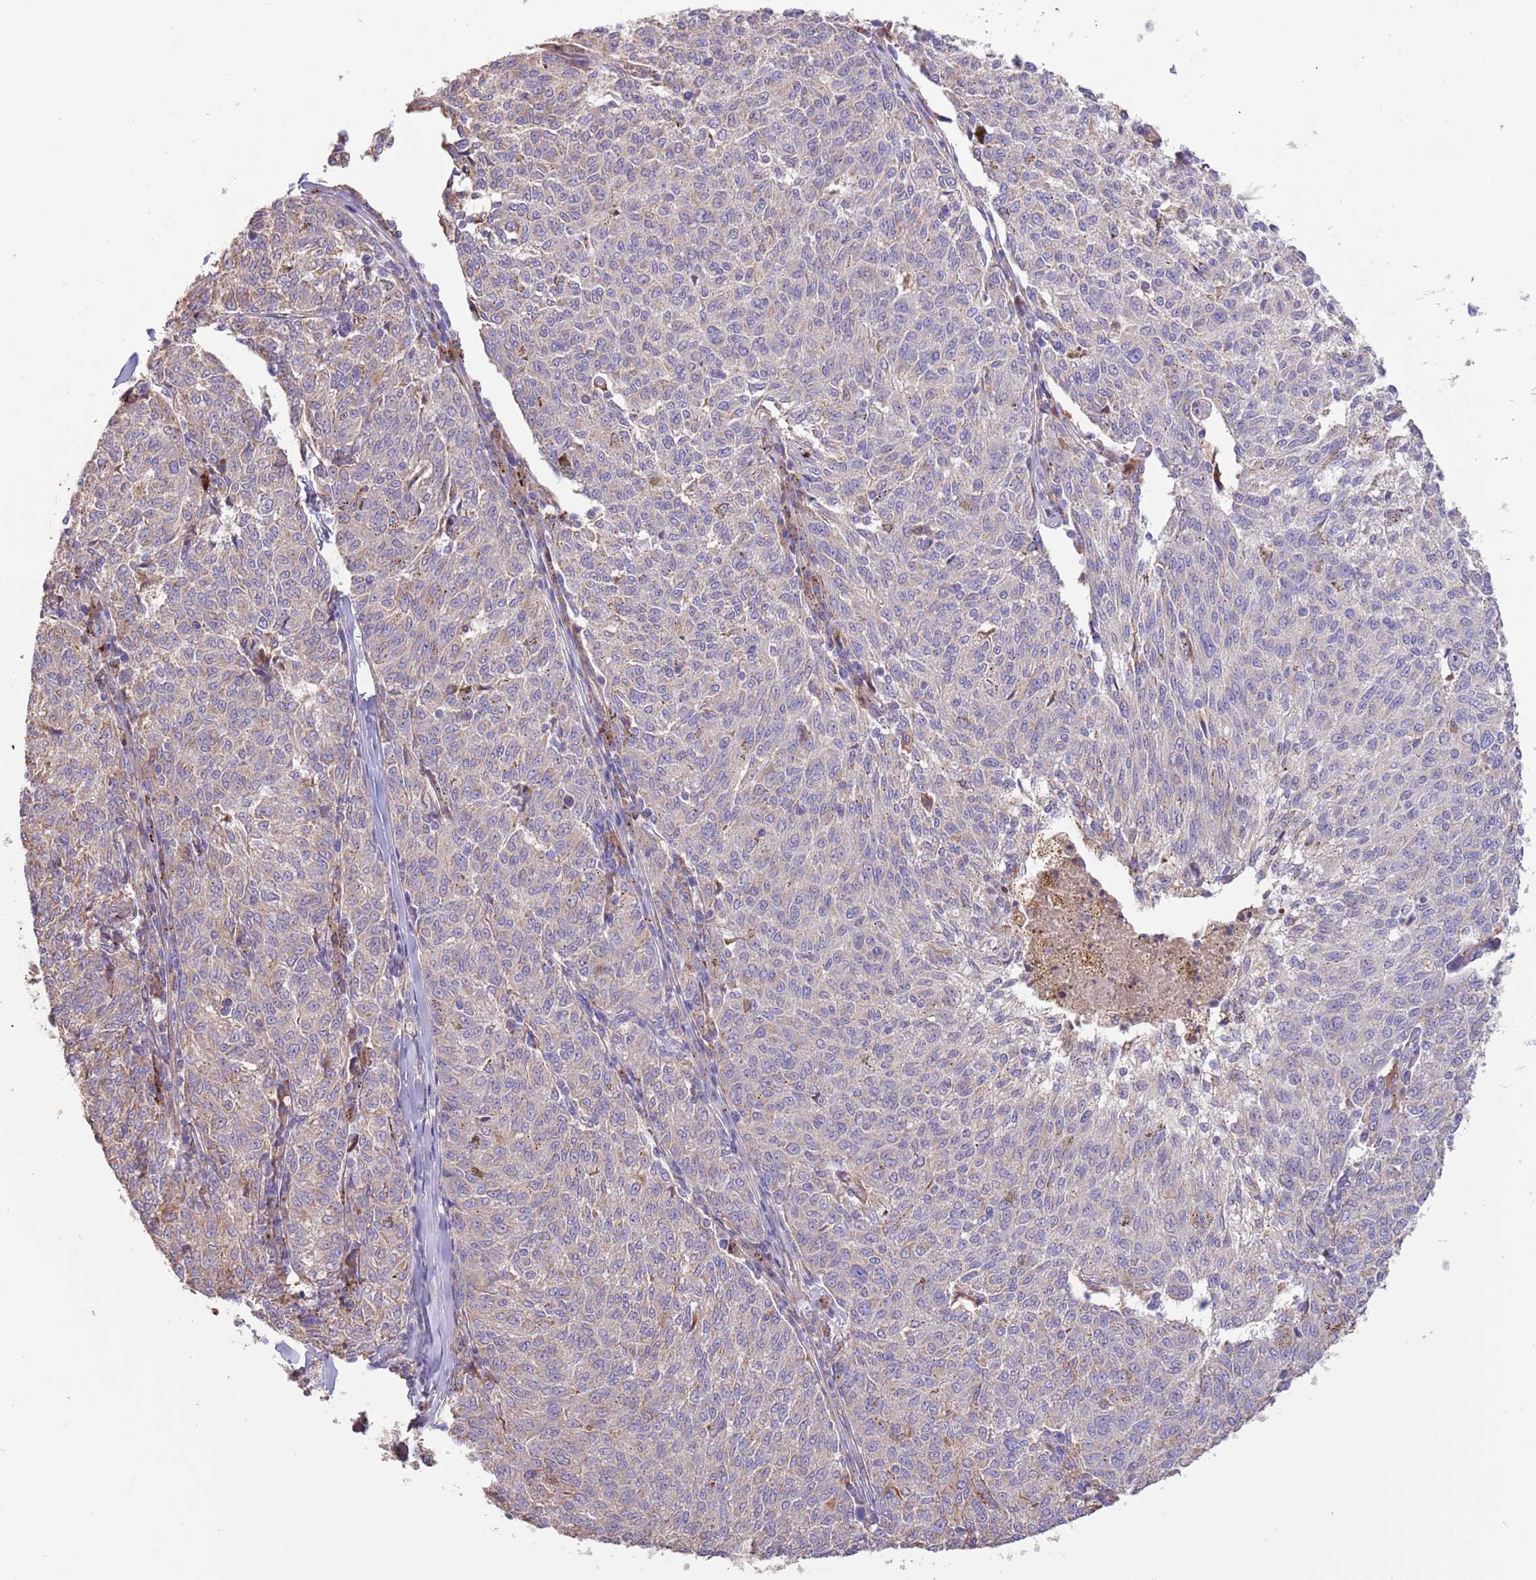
{"staining": {"intensity": "weak", "quantity": "<25%", "location": "cytoplasmic/membranous"}, "tissue": "melanoma", "cell_type": "Tumor cells", "image_type": "cancer", "snomed": [{"axis": "morphology", "description": "Malignant melanoma, NOS"}, {"axis": "topography", "description": "Skin"}], "caption": "Tumor cells show no significant protein positivity in malignant melanoma.", "gene": "DOCK6", "patient": {"sex": "female", "age": 72}}